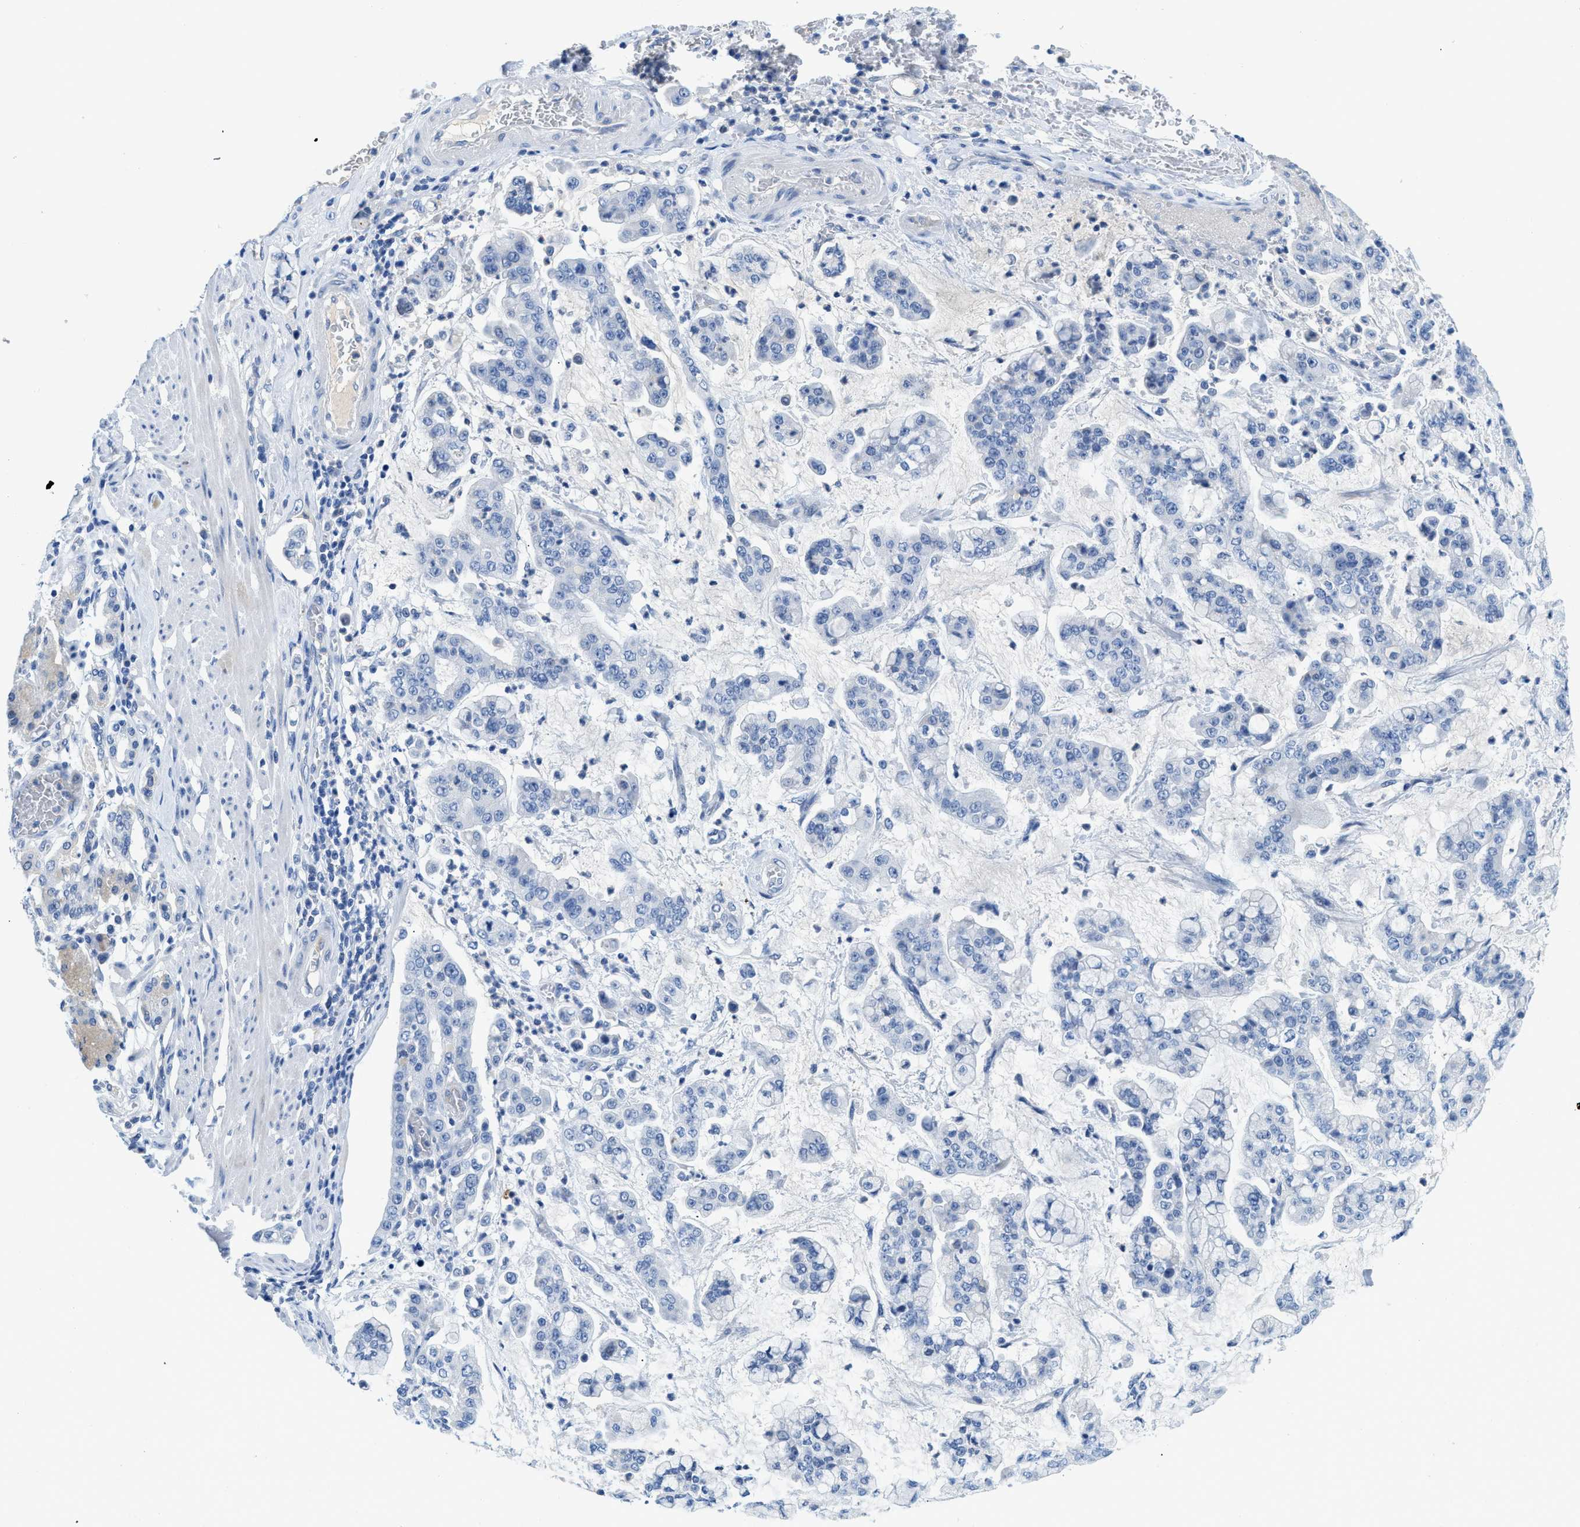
{"staining": {"intensity": "negative", "quantity": "none", "location": "none"}, "tissue": "stomach cancer", "cell_type": "Tumor cells", "image_type": "cancer", "snomed": [{"axis": "morphology", "description": "Normal tissue, NOS"}, {"axis": "morphology", "description": "Adenocarcinoma, NOS"}, {"axis": "topography", "description": "Stomach, upper"}, {"axis": "topography", "description": "Stomach"}], "caption": "An immunohistochemistry (IHC) micrograph of adenocarcinoma (stomach) is shown. There is no staining in tumor cells of adenocarcinoma (stomach).", "gene": "MBL2", "patient": {"sex": "male", "age": 76}}